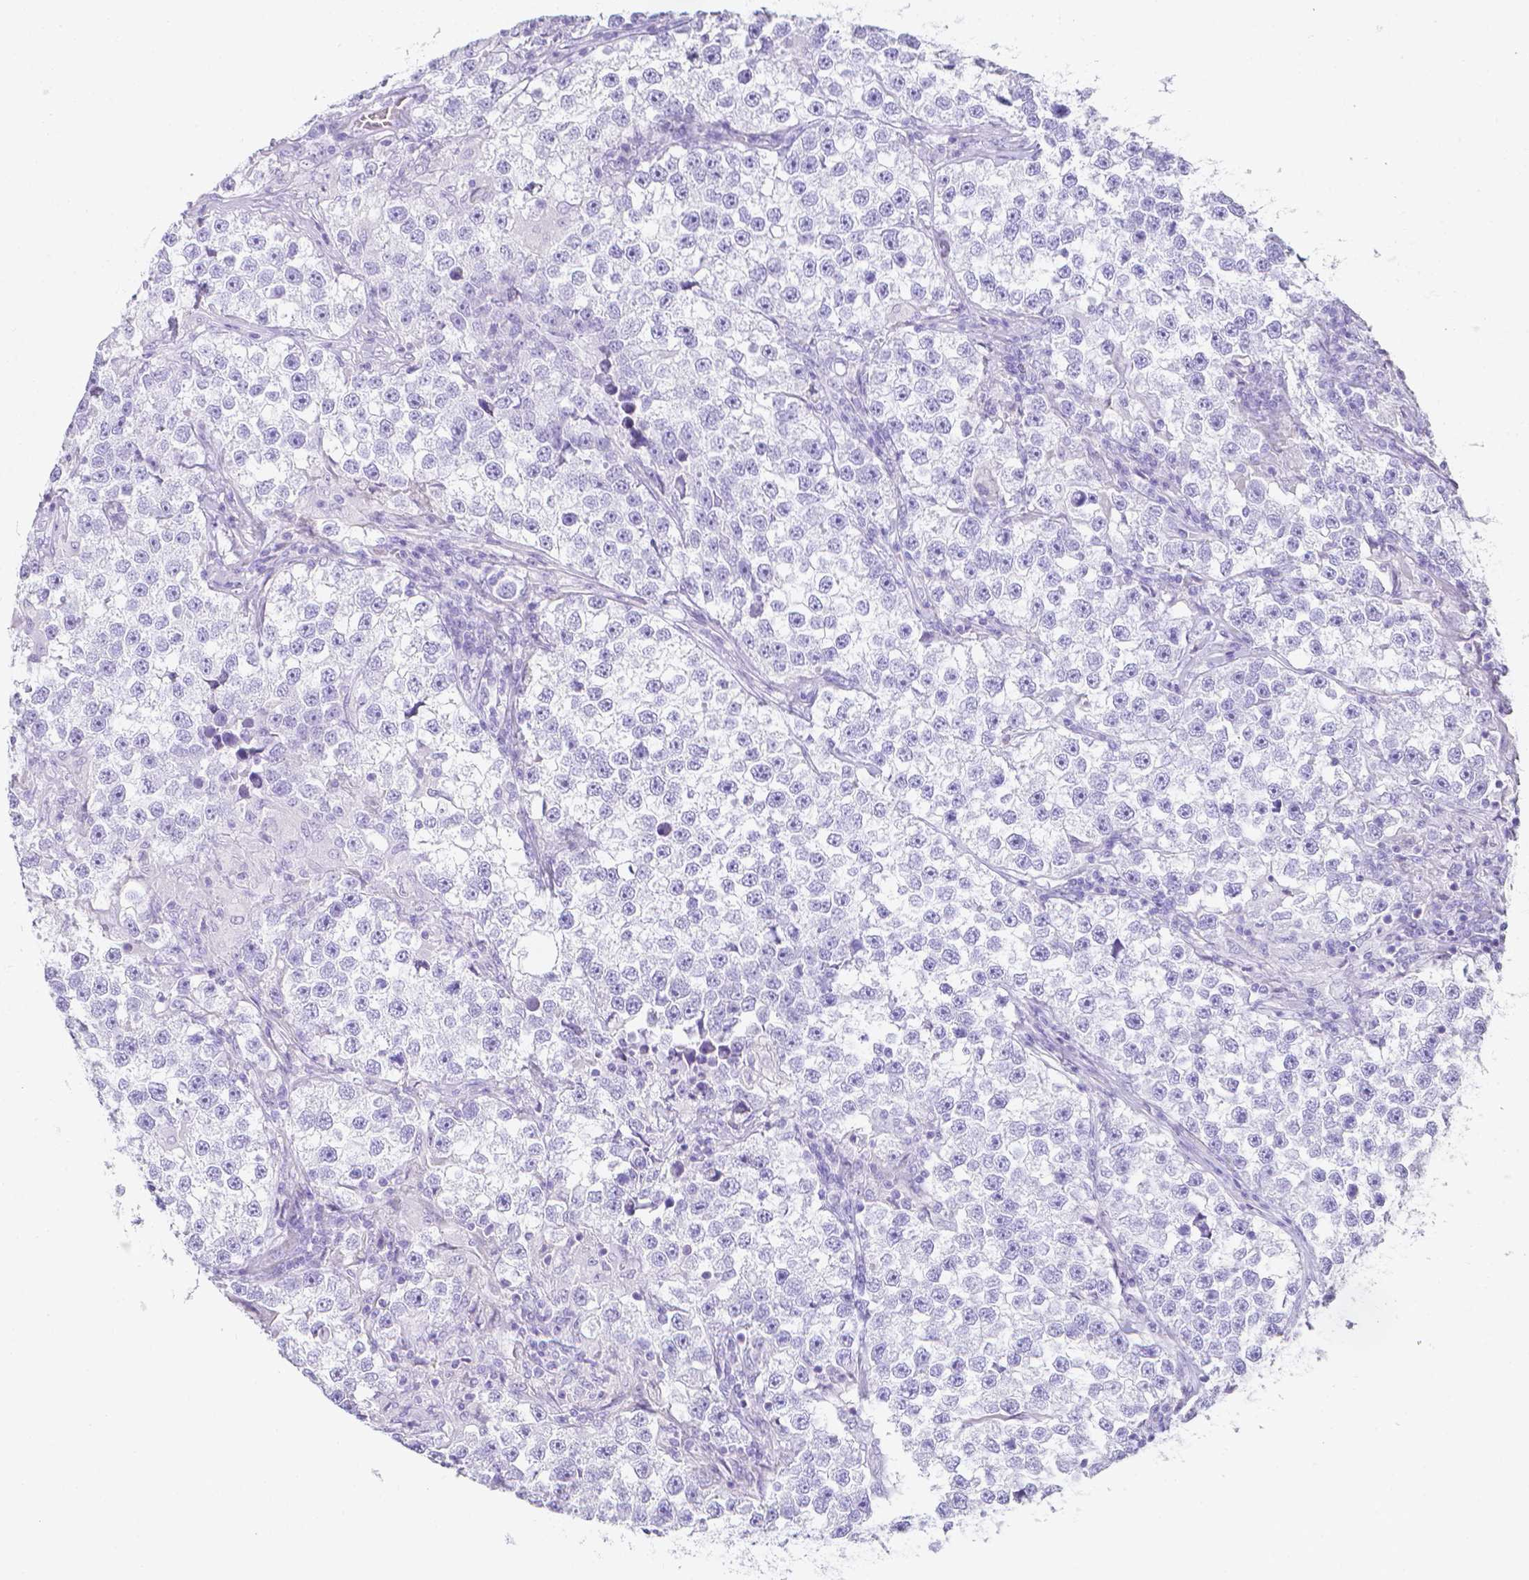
{"staining": {"intensity": "negative", "quantity": "none", "location": "none"}, "tissue": "testis cancer", "cell_type": "Tumor cells", "image_type": "cancer", "snomed": [{"axis": "morphology", "description": "Seminoma, NOS"}, {"axis": "topography", "description": "Testis"}], "caption": "Immunohistochemistry (IHC) micrograph of neoplastic tissue: human testis cancer stained with DAB demonstrates no significant protein staining in tumor cells.", "gene": "LGALS4", "patient": {"sex": "male", "age": 46}}